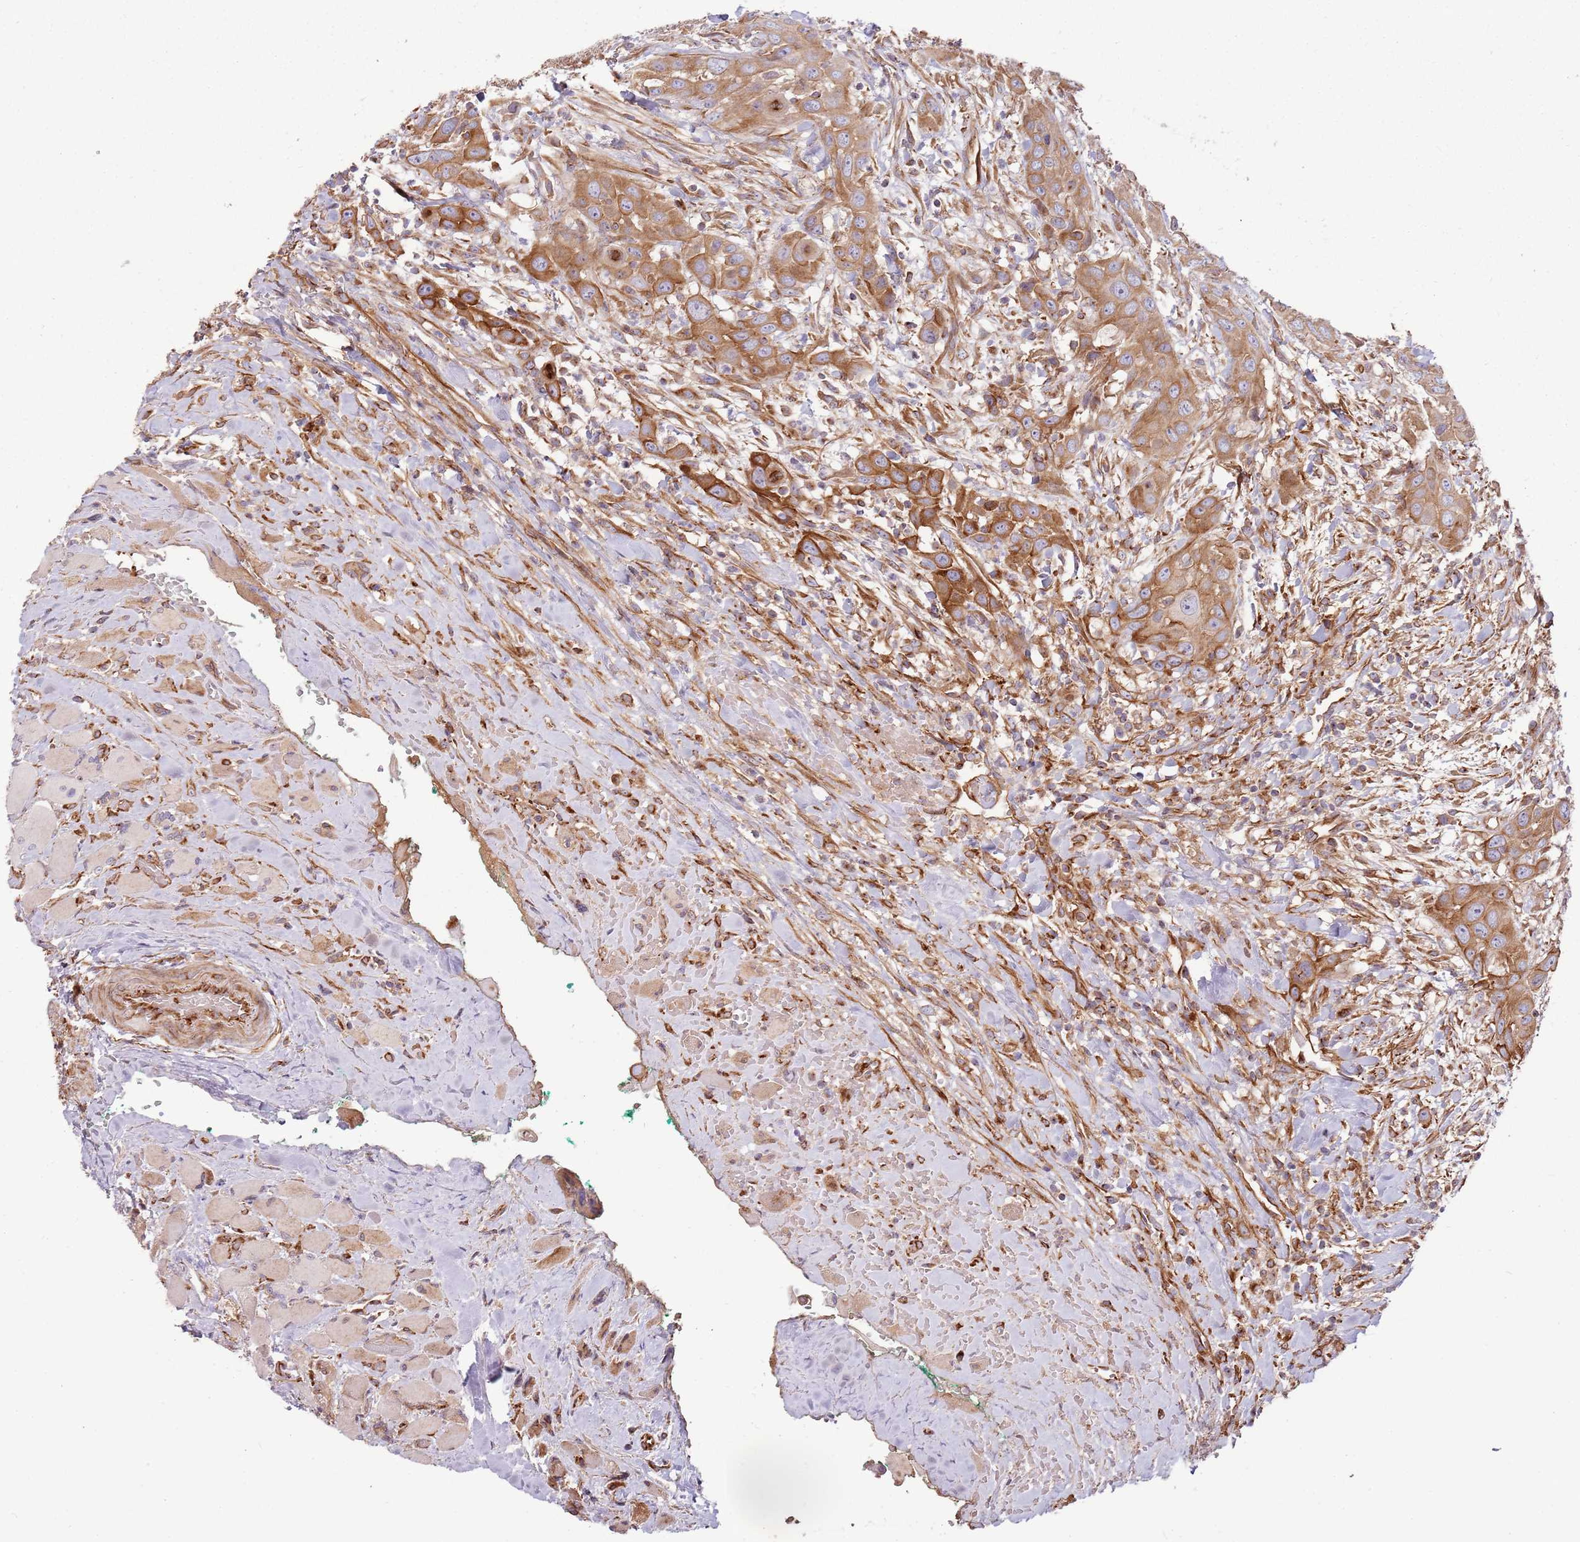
{"staining": {"intensity": "moderate", "quantity": ">75%", "location": "cytoplasmic/membranous"}, "tissue": "head and neck cancer", "cell_type": "Tumor cells", "image_type": "cancer", "snomed": [{"axis": "morphology", "description": "Squamous cell carcinoma, NOS"}, {"axis": "topography", "description": "Head-Neck"}], "caption": "Moderate cytoplasmic/membranous expression is present in approximately >75% of tumor cells in squamous cell carcinoma (head and neck). The staining was performed using DAB, with brown indicating positive protein expression. Nuclei are stained blue with hematoxylin.", "gene": "EMC1", "patient": {"sex": "male", "age": 81}}